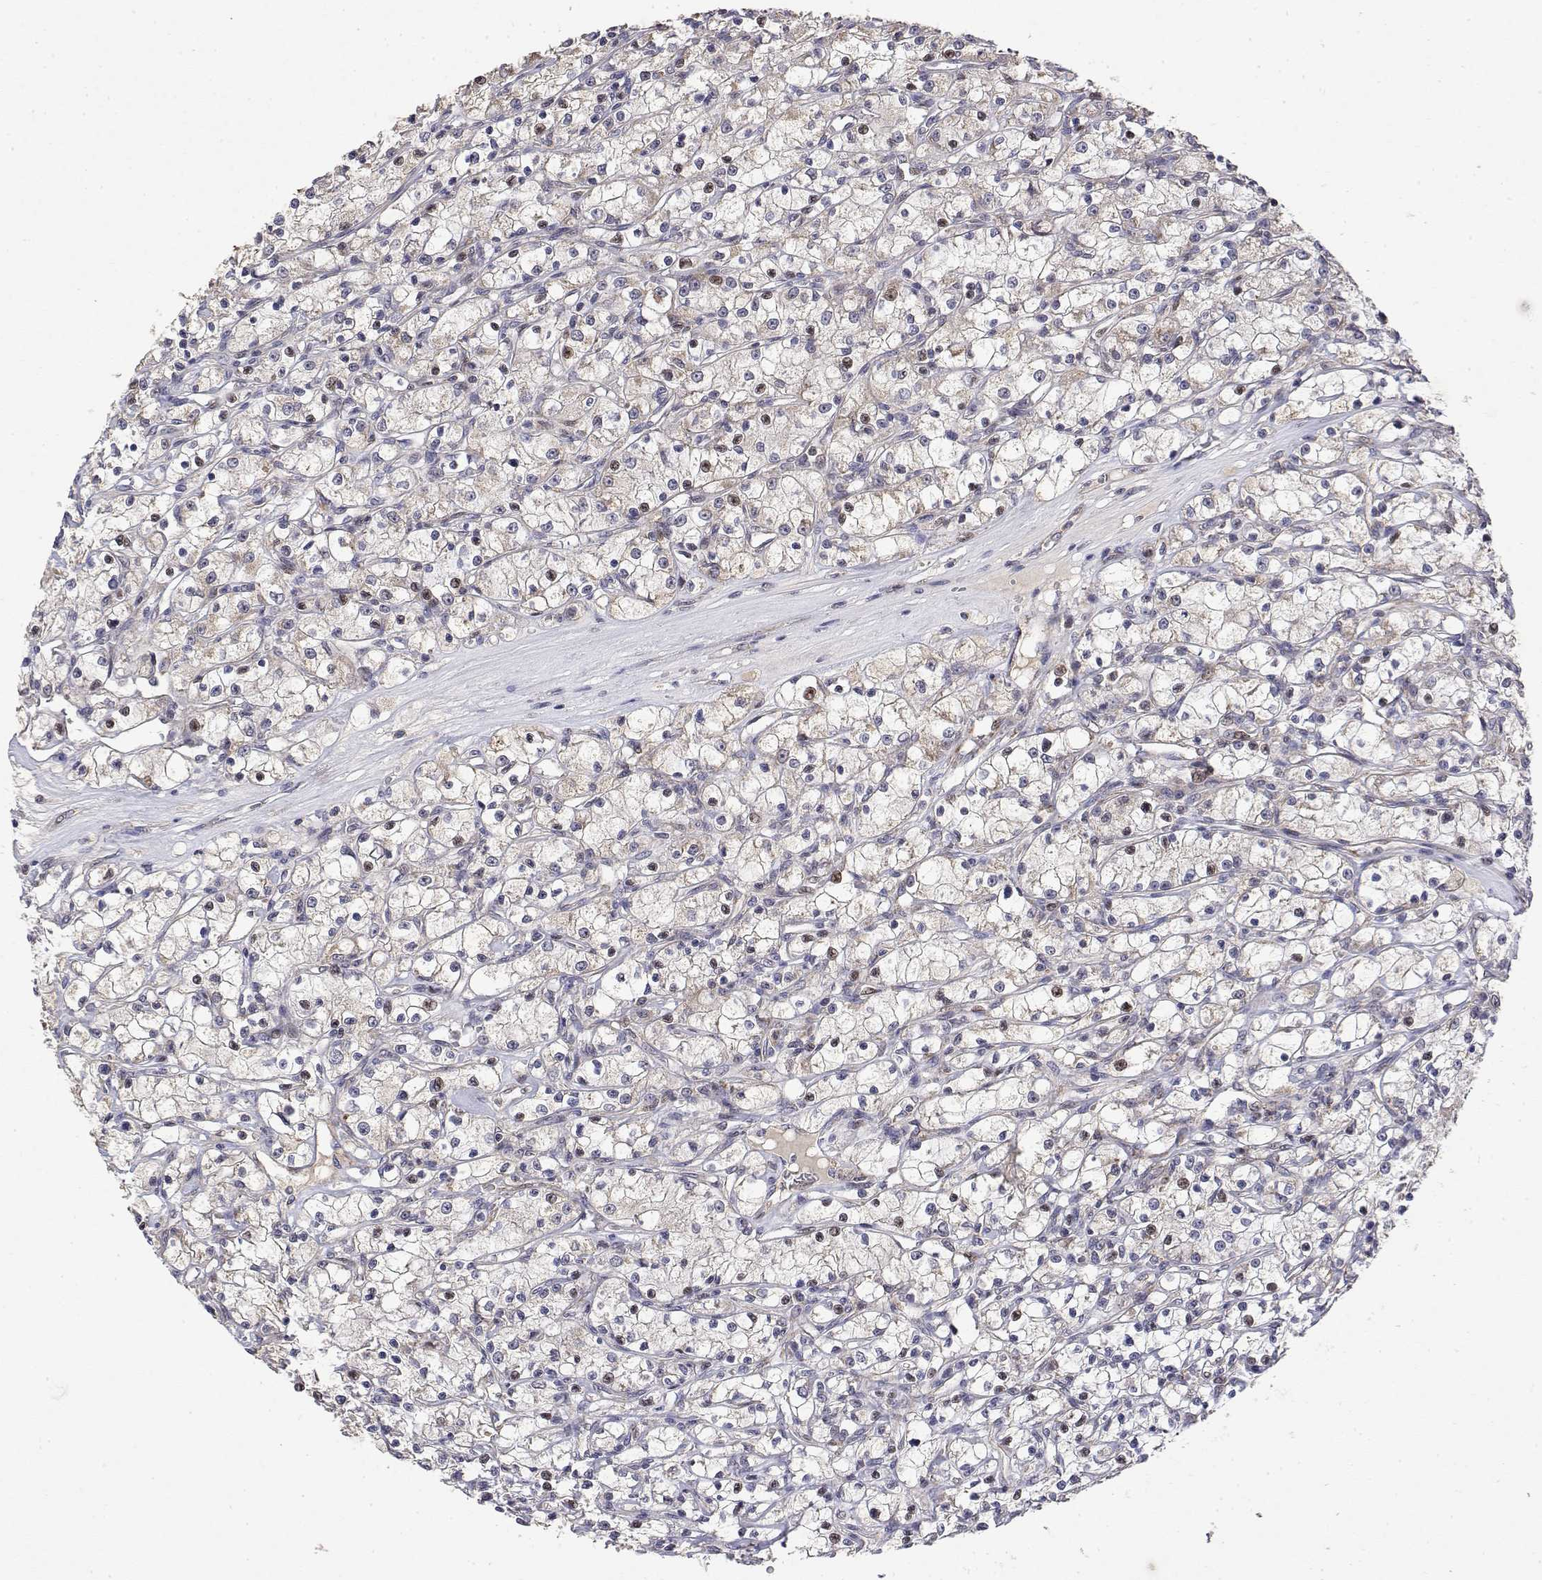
{"staining": {"intensity": "weak", "quantity": "25%-75%", "location": "cytoplasmic/membranous"}, "tissue": "renal cancer", "cell_type": "Tumor cells", "image_type": "cancer", "snomed": [{"axis": "morphology", "description": "Adenocarcinoma, NOS"}, {"axis": "topography", "description": "Kidney"}], "caption": "Brown immunohistochemical staining in renal adenocarcinoma shows weak cytoplasmic/membranous positivity in approximately 25%-75% of tumor cells. (DAB = brown stain, brightfield microscopy at high magnification).", "gene": "GADD45GIP1", "patient": {"sex": "female", "age": 59}}